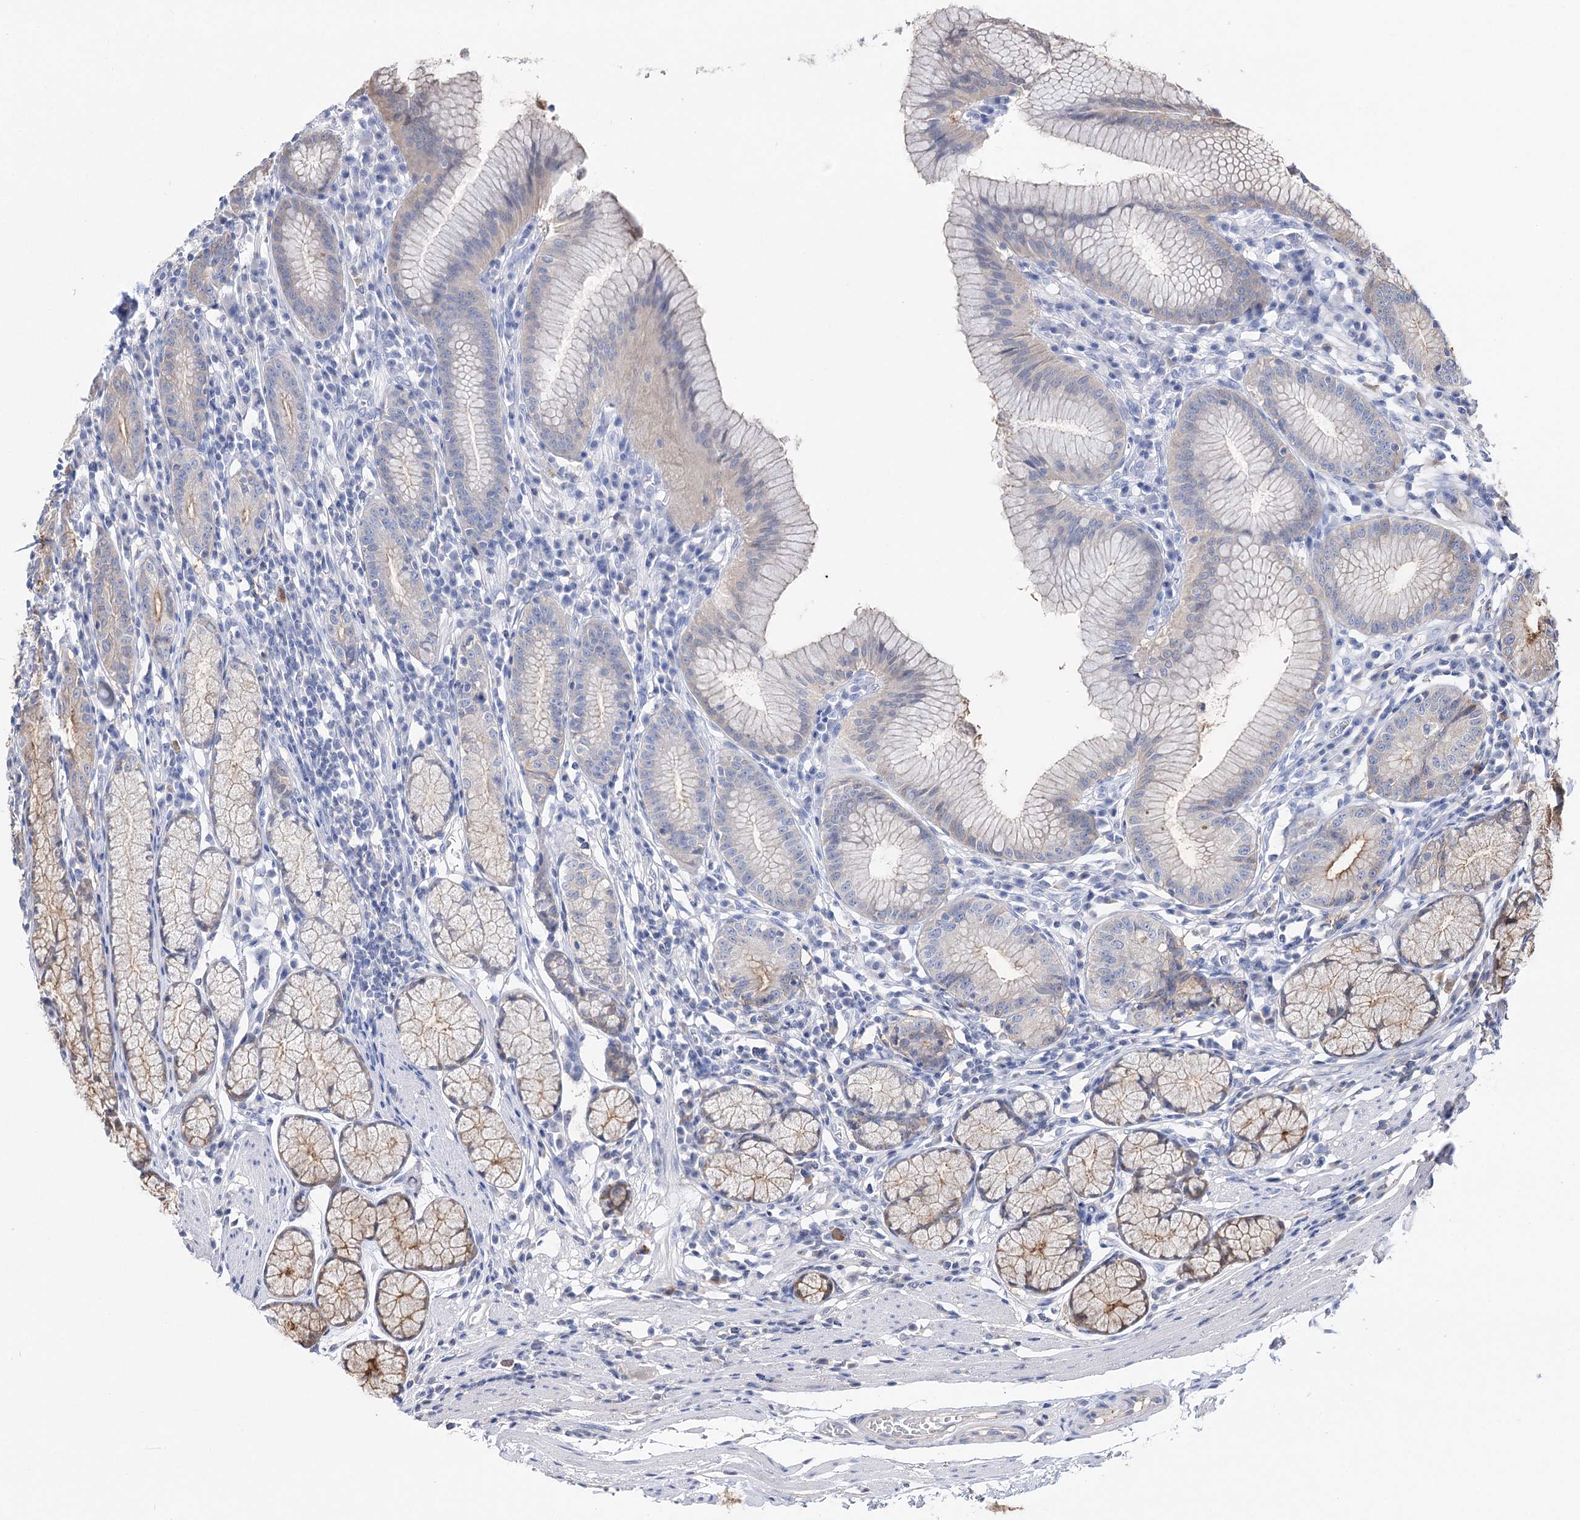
{"staining": {"intensity": "moderate", "quantity": "<25%", "location": "cytoplasmic/membranous"}, "tissue": "stomach", "cell_type": "Glandular cells", "image_type": "normal", "snomed": [{"axis": "morphology", "description": "Normal tissue, NOS"}, {"axis": "topography", "description": "Stomach"}], "caption": "Immunohistochemistry image of benign stomach: stomach stained using IHC demonstrates low levels of moderate protein expression localized specifically in the cytoplasmic/membranous of glandular cells, appearing as a cytoplasmic/membranous brown color.", "gene": "UGP2", "patient": {"sex": "male", "age": 55}}